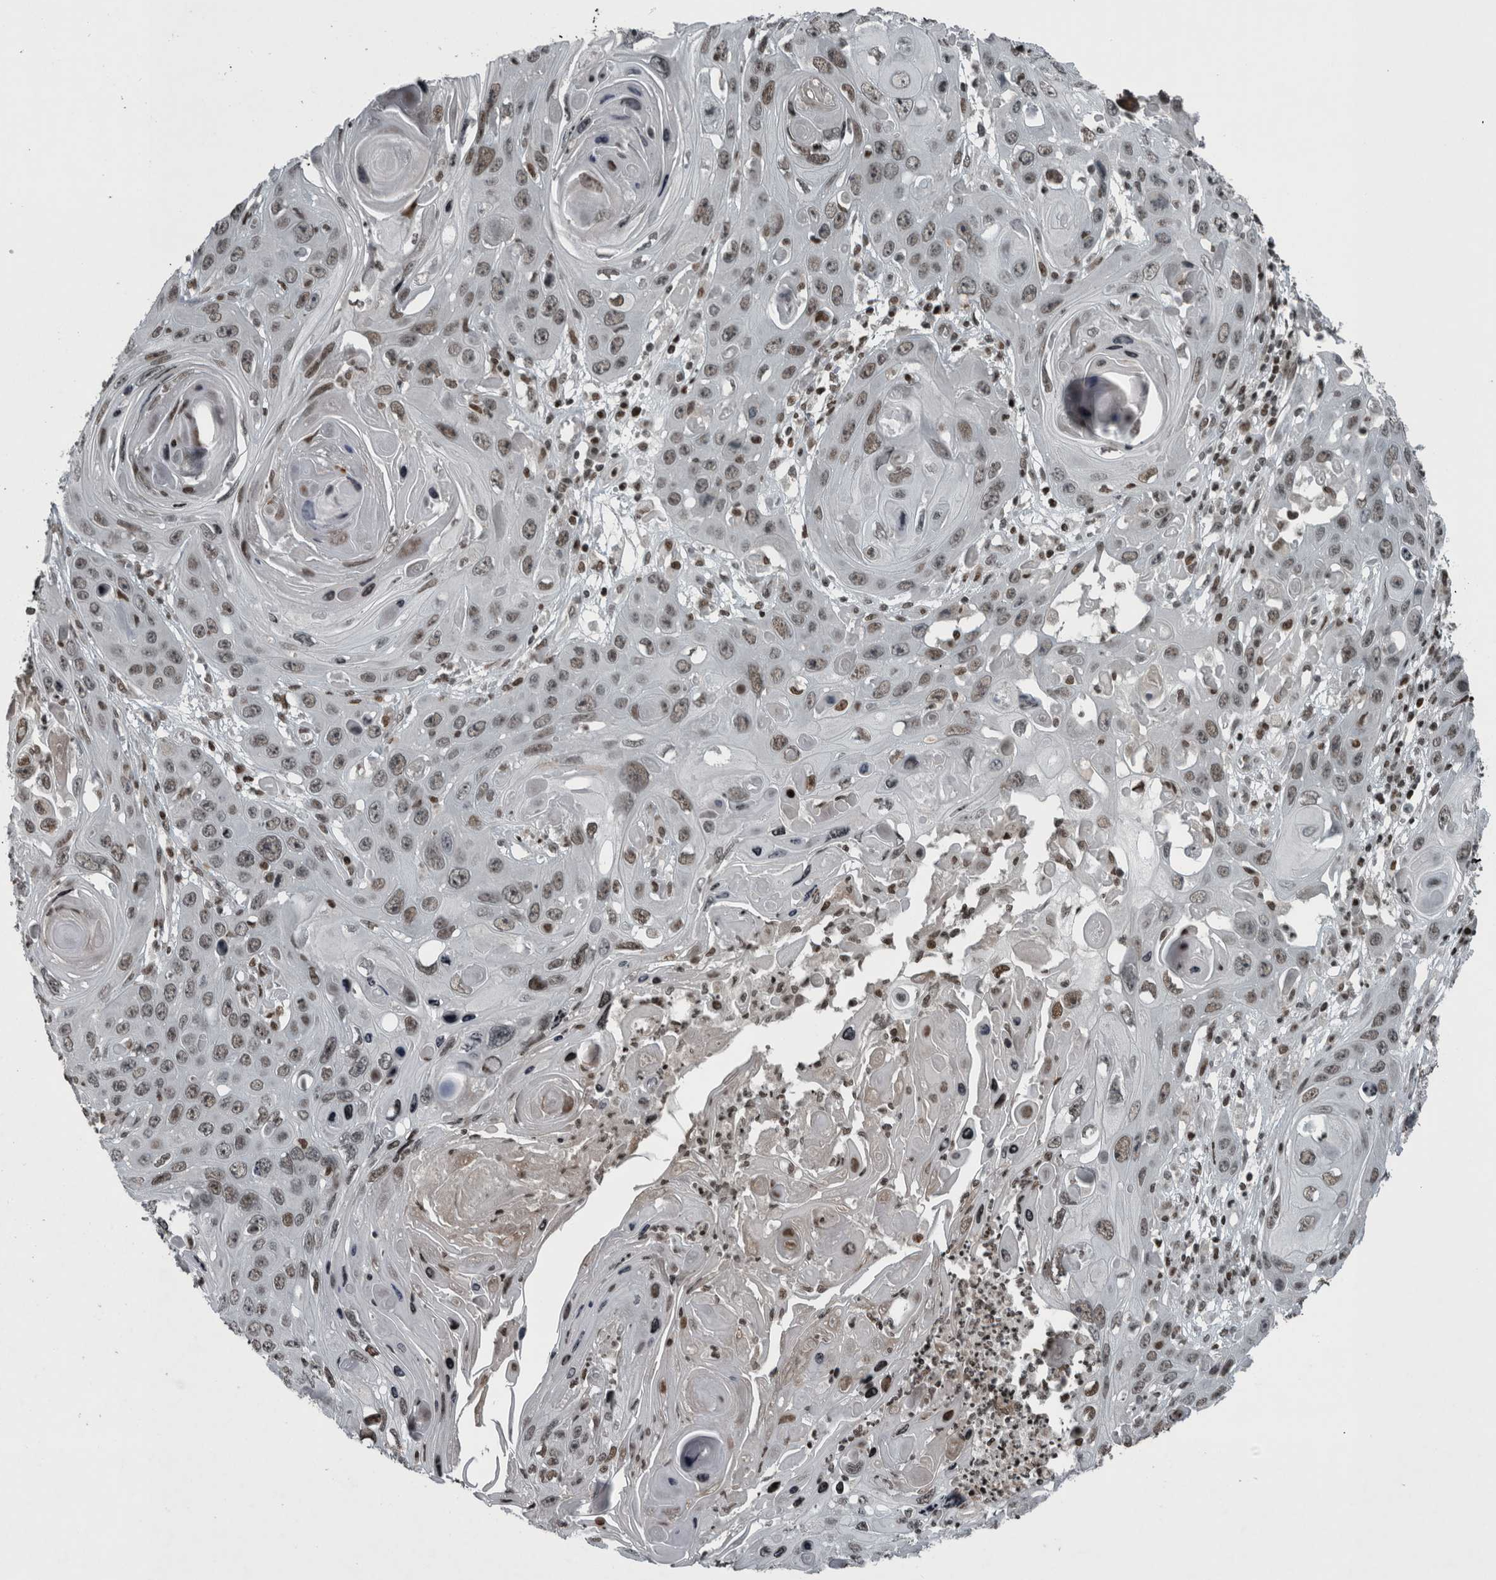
{"staining": {"intensity": "moderate", "quantity": ">75%", "location": "nuclear"}, "tissue": "skin cancer", "cell_type": "Tumor cells", "image_type": "cancer", "snomed": [{"axis": "morphology", "description": "Squamous cell carcinoma, NOS"}, {"axis": "topography", "description": "Skin"}], "caption": "DAB immunohistochemical staining of skin cancer displays moderate nuclear protein expression in approximately >75% of tumor cells. (IHC, brightfield microscopy, high magnification).", "gene": "UNC50", "patient": {"sex": "male", "age": 55}}